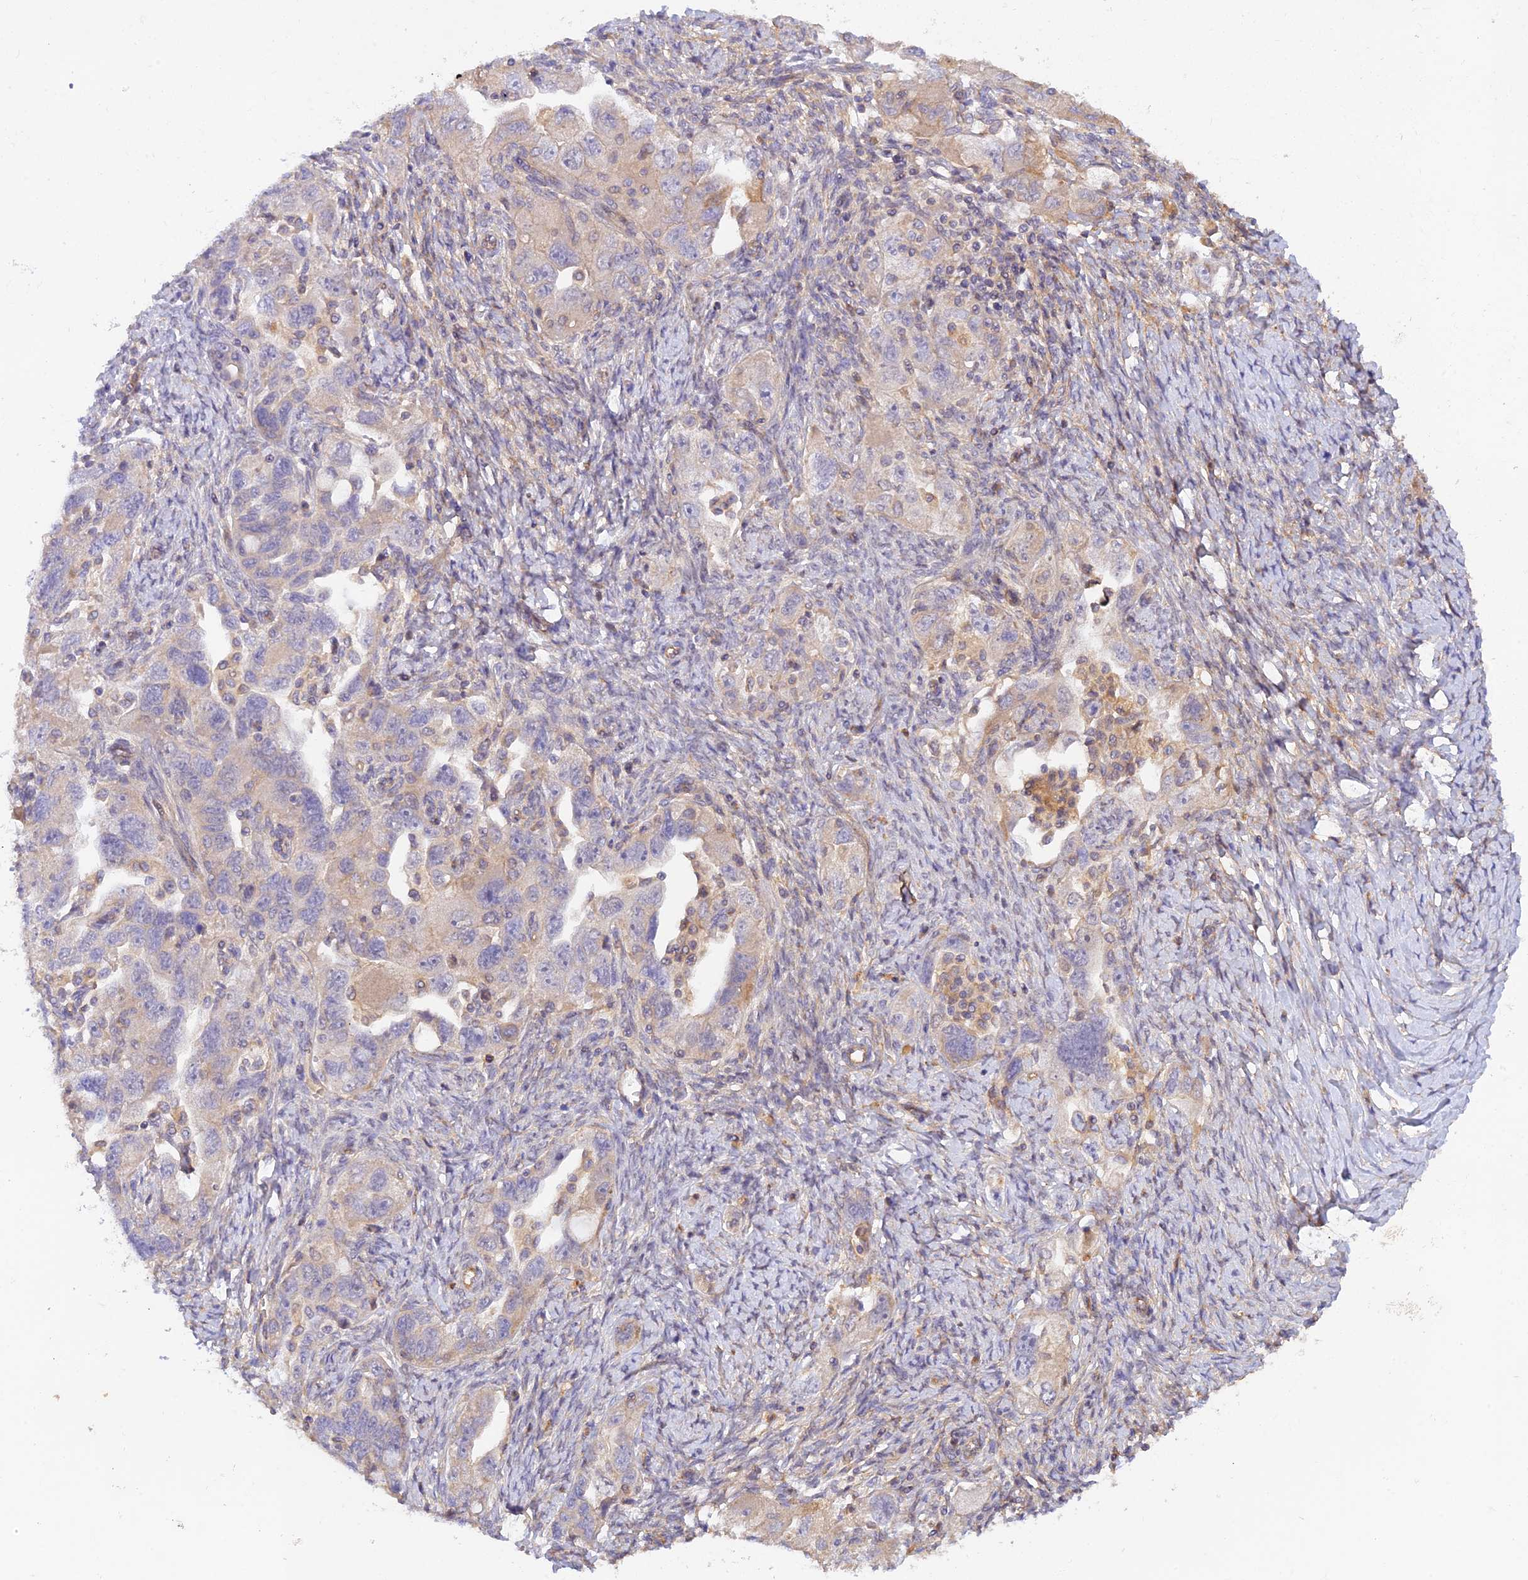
{"staining": {"intensity": "weak", "quantity": "<25%", "location": "cytoplasmic/membranous"}, "tissue": "ovarian cancer", "cell_type": "Tumor cells", "image_type": "cancer", "snomed": [{"axis": "morphology", "description": "Carcinoma, NOS"}, {"axis": "morphology", "description": "Cystadenocarcinoma, serous, NOS"}, {"axis": "topography", "description": "Ovary"}], "caption": "Ovarian carcinoma was stained to show a protein in brown. There is no significant staining in tumor cells.", "gene": "MYO9A", "patient": {"sex": "female", "age": 69}}